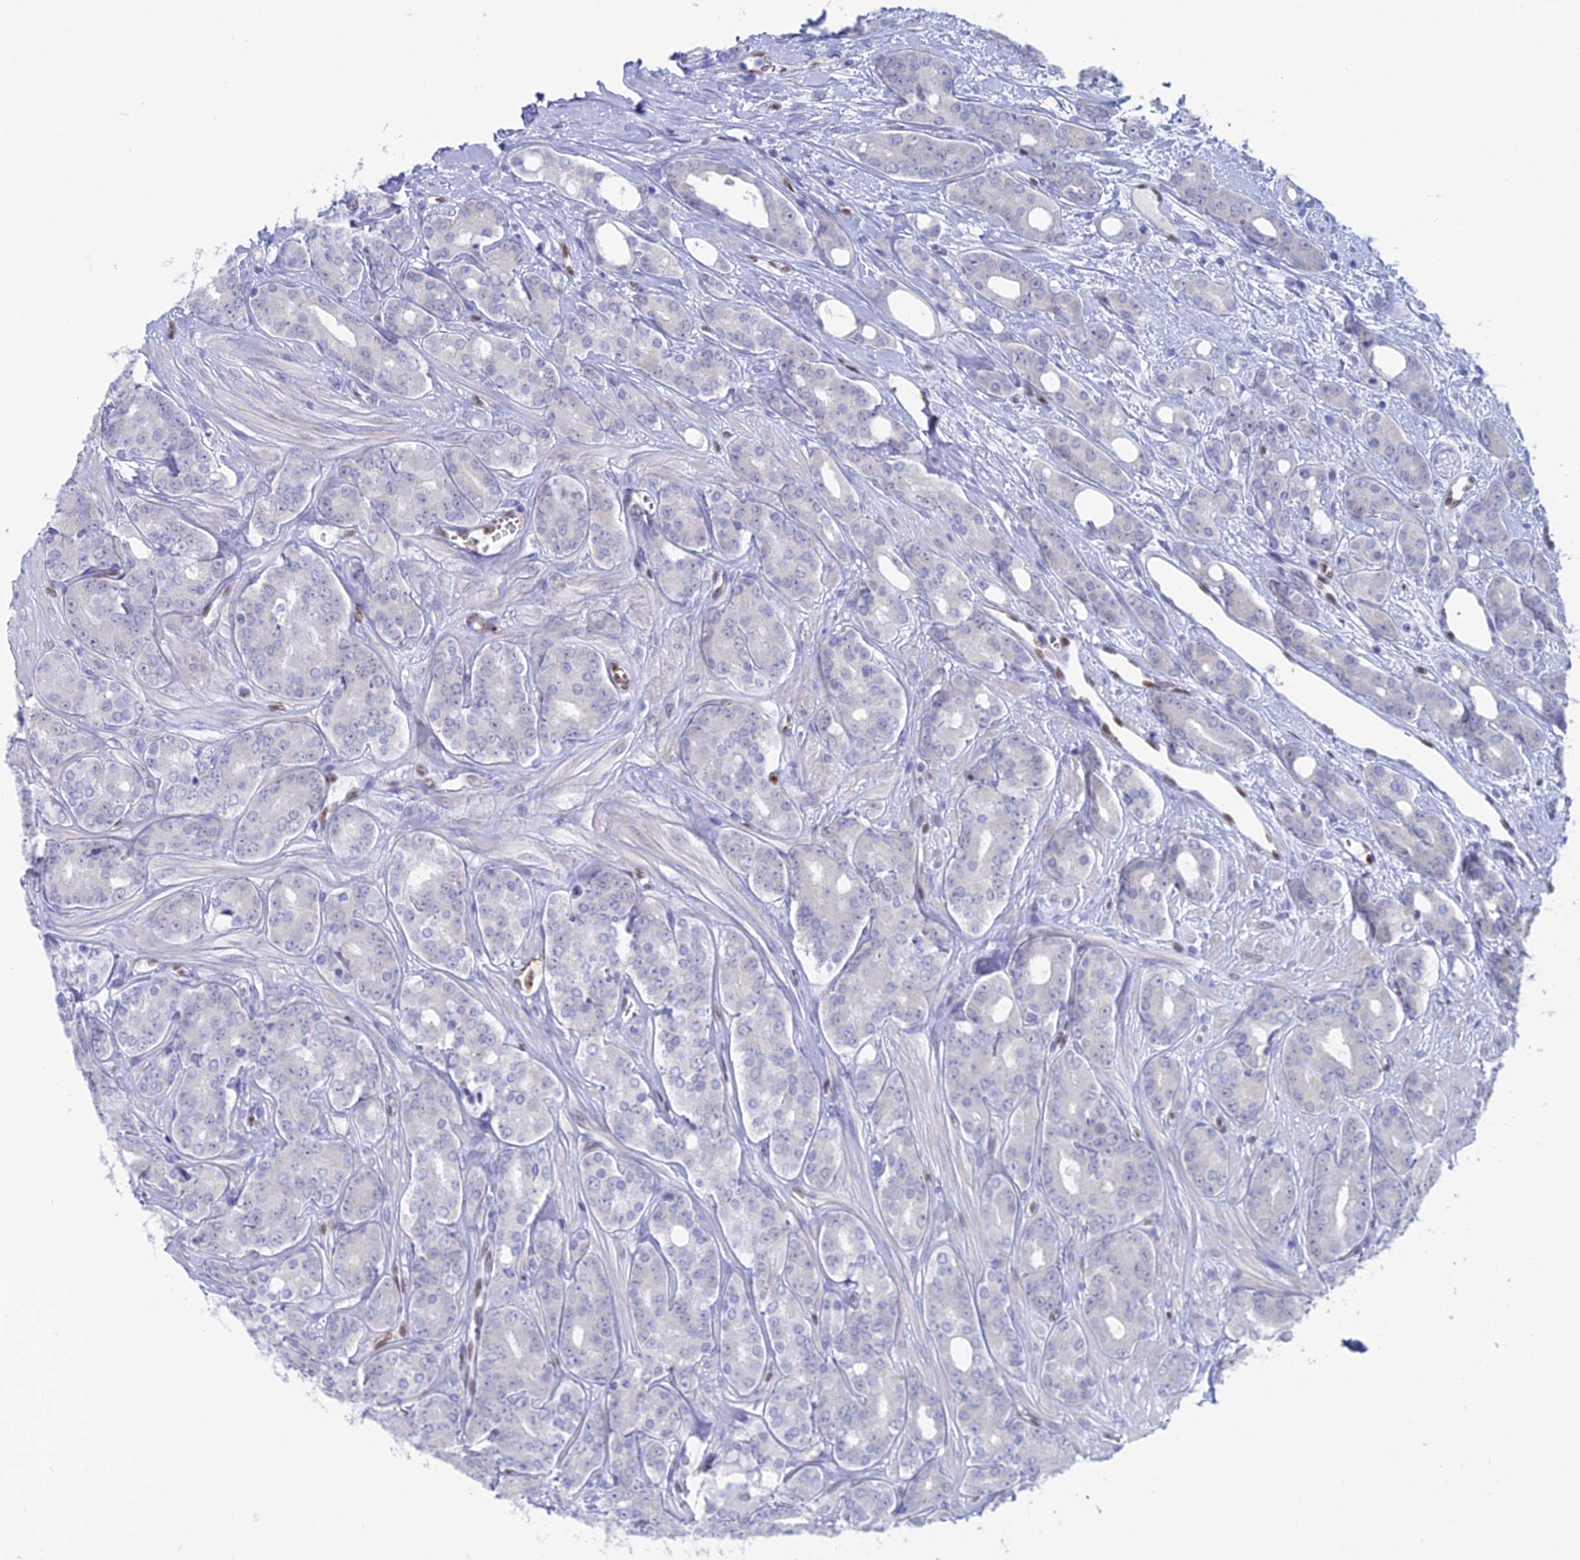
{"staining": {"intensity": "negative", "quantity": "none", "location": "none"}, "tissue": "prostate cancer", "cell_type": "Tumor cells", "image_type": "cancer", "snomed": [{"axis": "morphology", "description": "Adenocarcinoma, High grade"}, {"axis": "topography", "description": "Prostate"}], "caption": "DAB immunohistochemical staining of prostate high-grade adenocarcinoma exhibits no significant staining in tumor cells.", "gene": "NOL4L", "patient": {"sex": "male", "age": 62}}